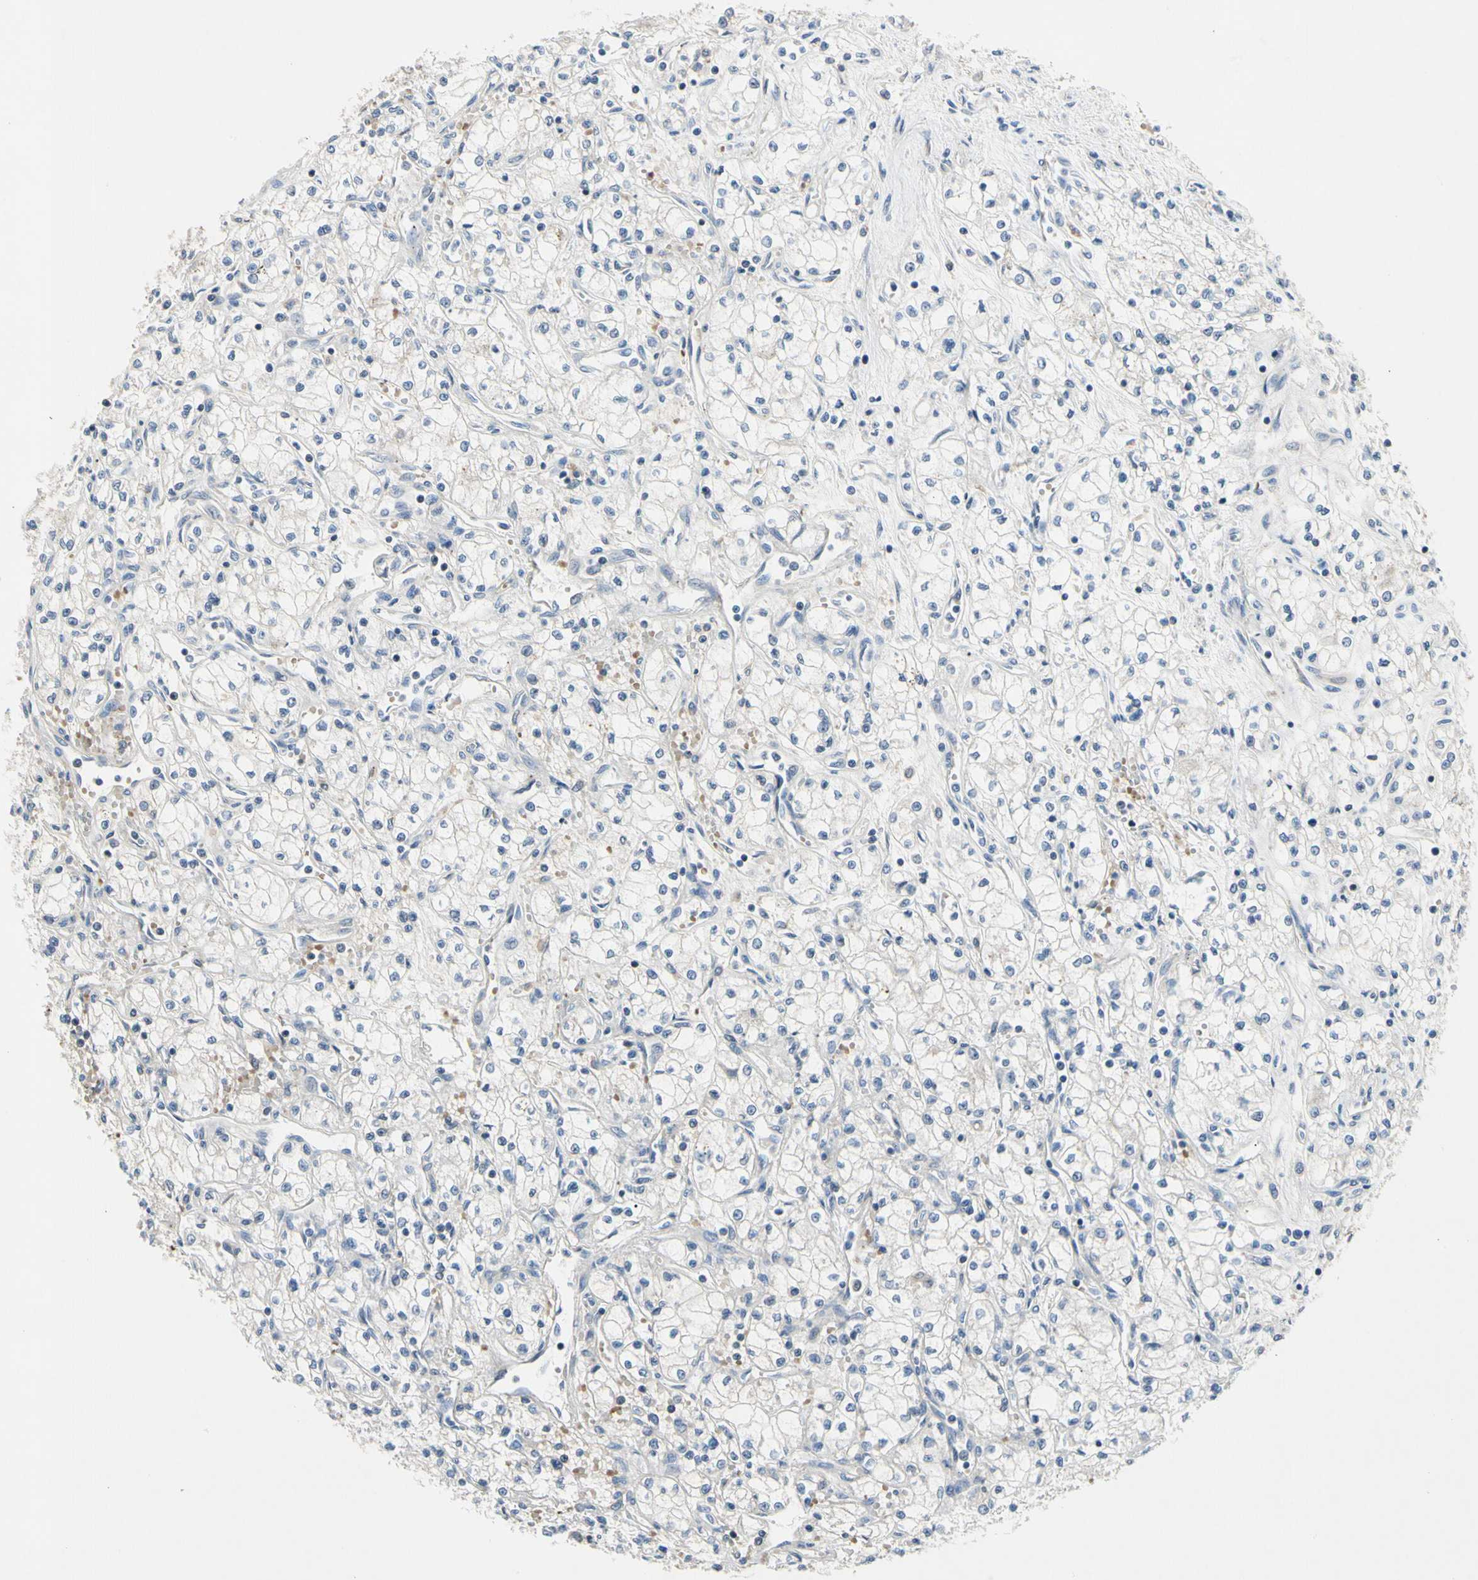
{"staining": {"intensity": "negative", "quantity": "none", "location": "none"}, "tissue": "renal cancer", "cell_type": "Tumor cells", "image_type": "cancer", "snomed": [{"axis": "morphology", "description": "Normal tissue, NOS"}, {"axis": "morphology", "description": "Adenocarcinoma, NOS"}, {"axis": "topography", "description": "Kidney"}], "caption": "A high-resolution micrograph shows immunohistochemistry staining of renal cancer (adenocarcinoma), which shows no significant expression in tumor cells. (DAB immunohistochemistry (IHC) with hematoxylin counter stain).", "gene": "RETSAT", "patient": {"sex": "male", "age": 59}}